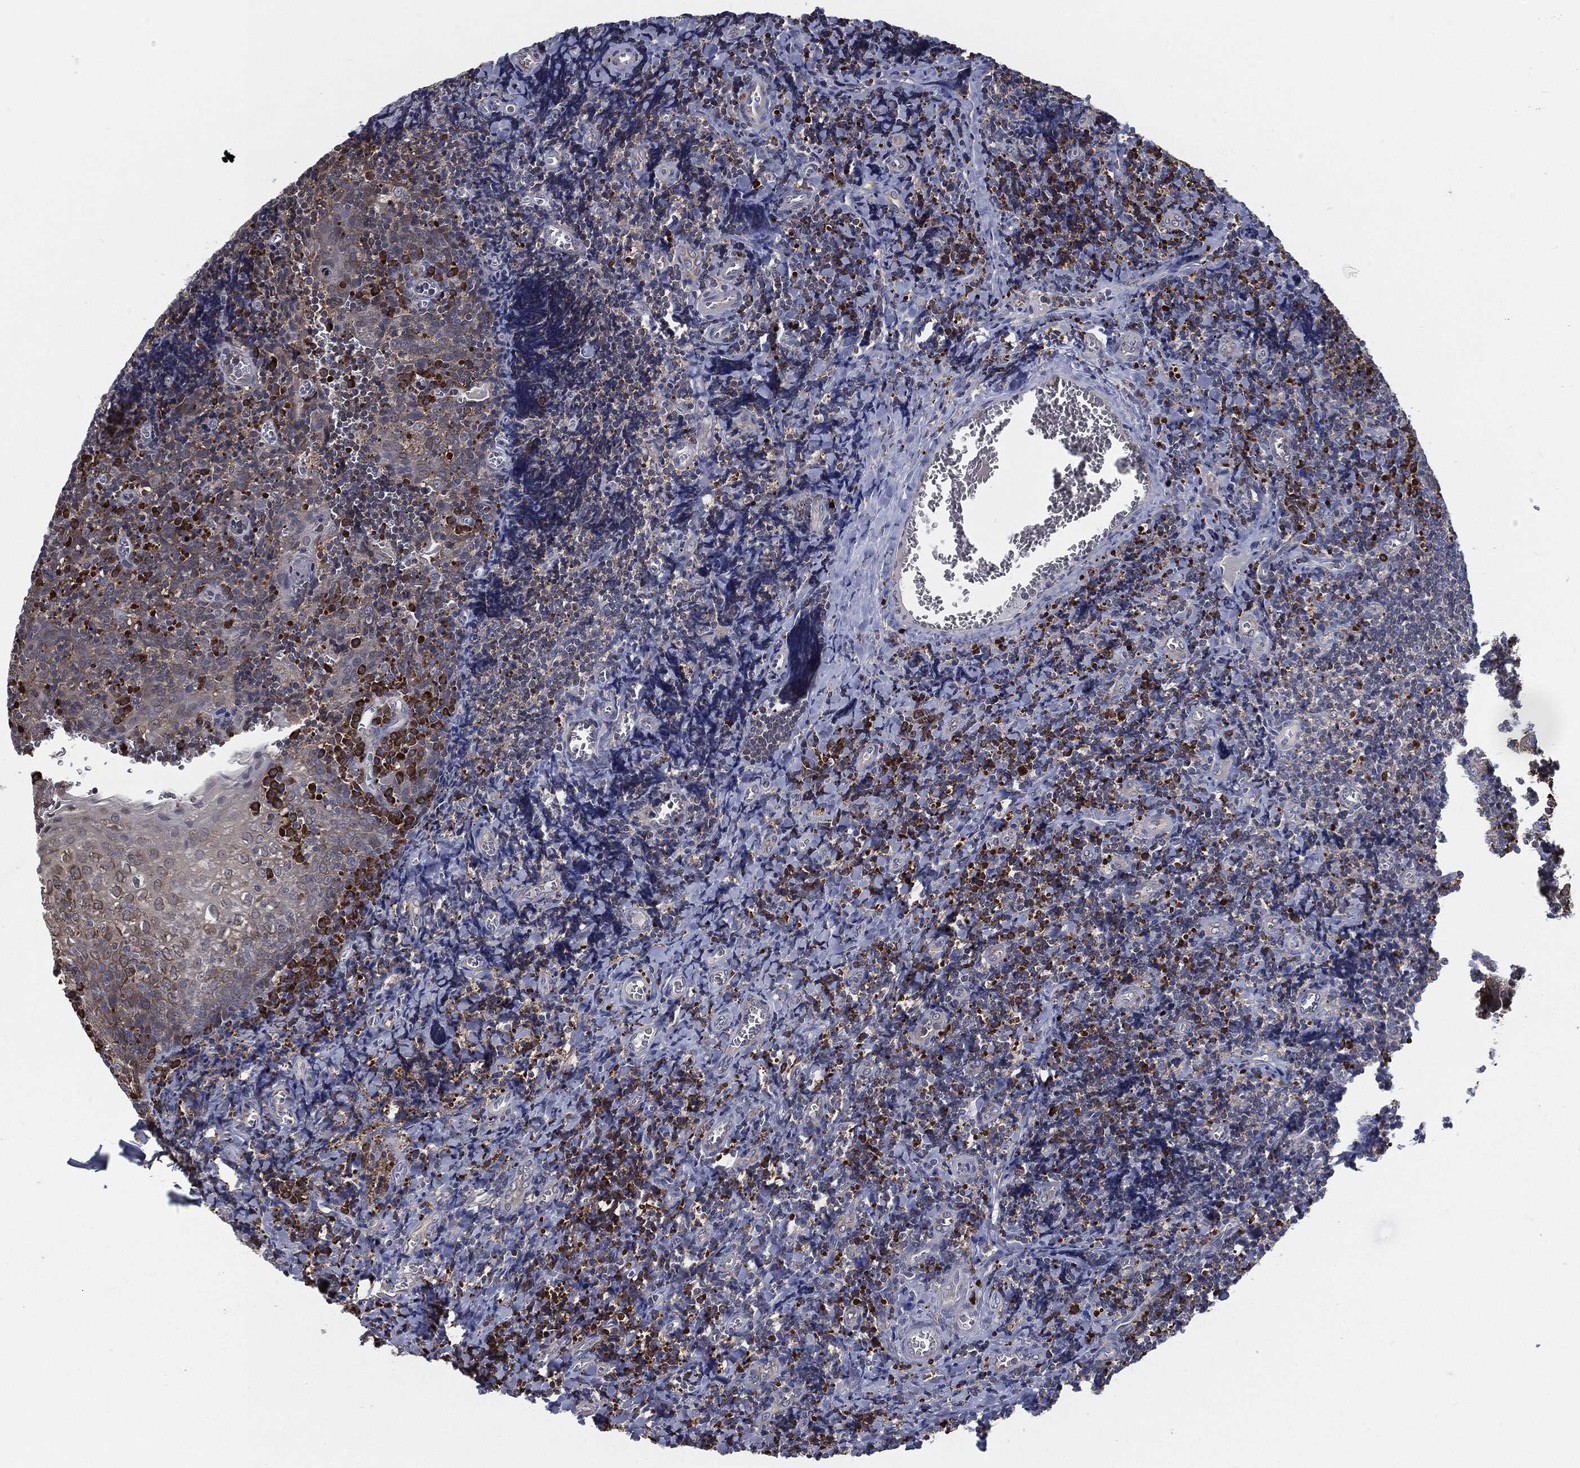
{"staining": {"intensity": "strong", "quantity": "<25%", "location": "cytoplasmic/membranous"}, "tissue": "tonsil", "cell_type": "Germinal center cells", "image_type": "normal", "snomed": [{"axis": "morphology", "description": "Normal tissue, NOS"}, {"axis": "morphology", "description": "Inflammation, NOS"}, {"axis": "topography", "description": "Tonsil"}], "caption": "This micrograph exhibits immunohistochemistry (IHC) staining of unremarkable tonsil, with medium strong cytoplasmic/membranous staining in approximately <25% of germinal center cells.", "gene": "PRDX4", "patient": {"sex": "female", "age": 31}}